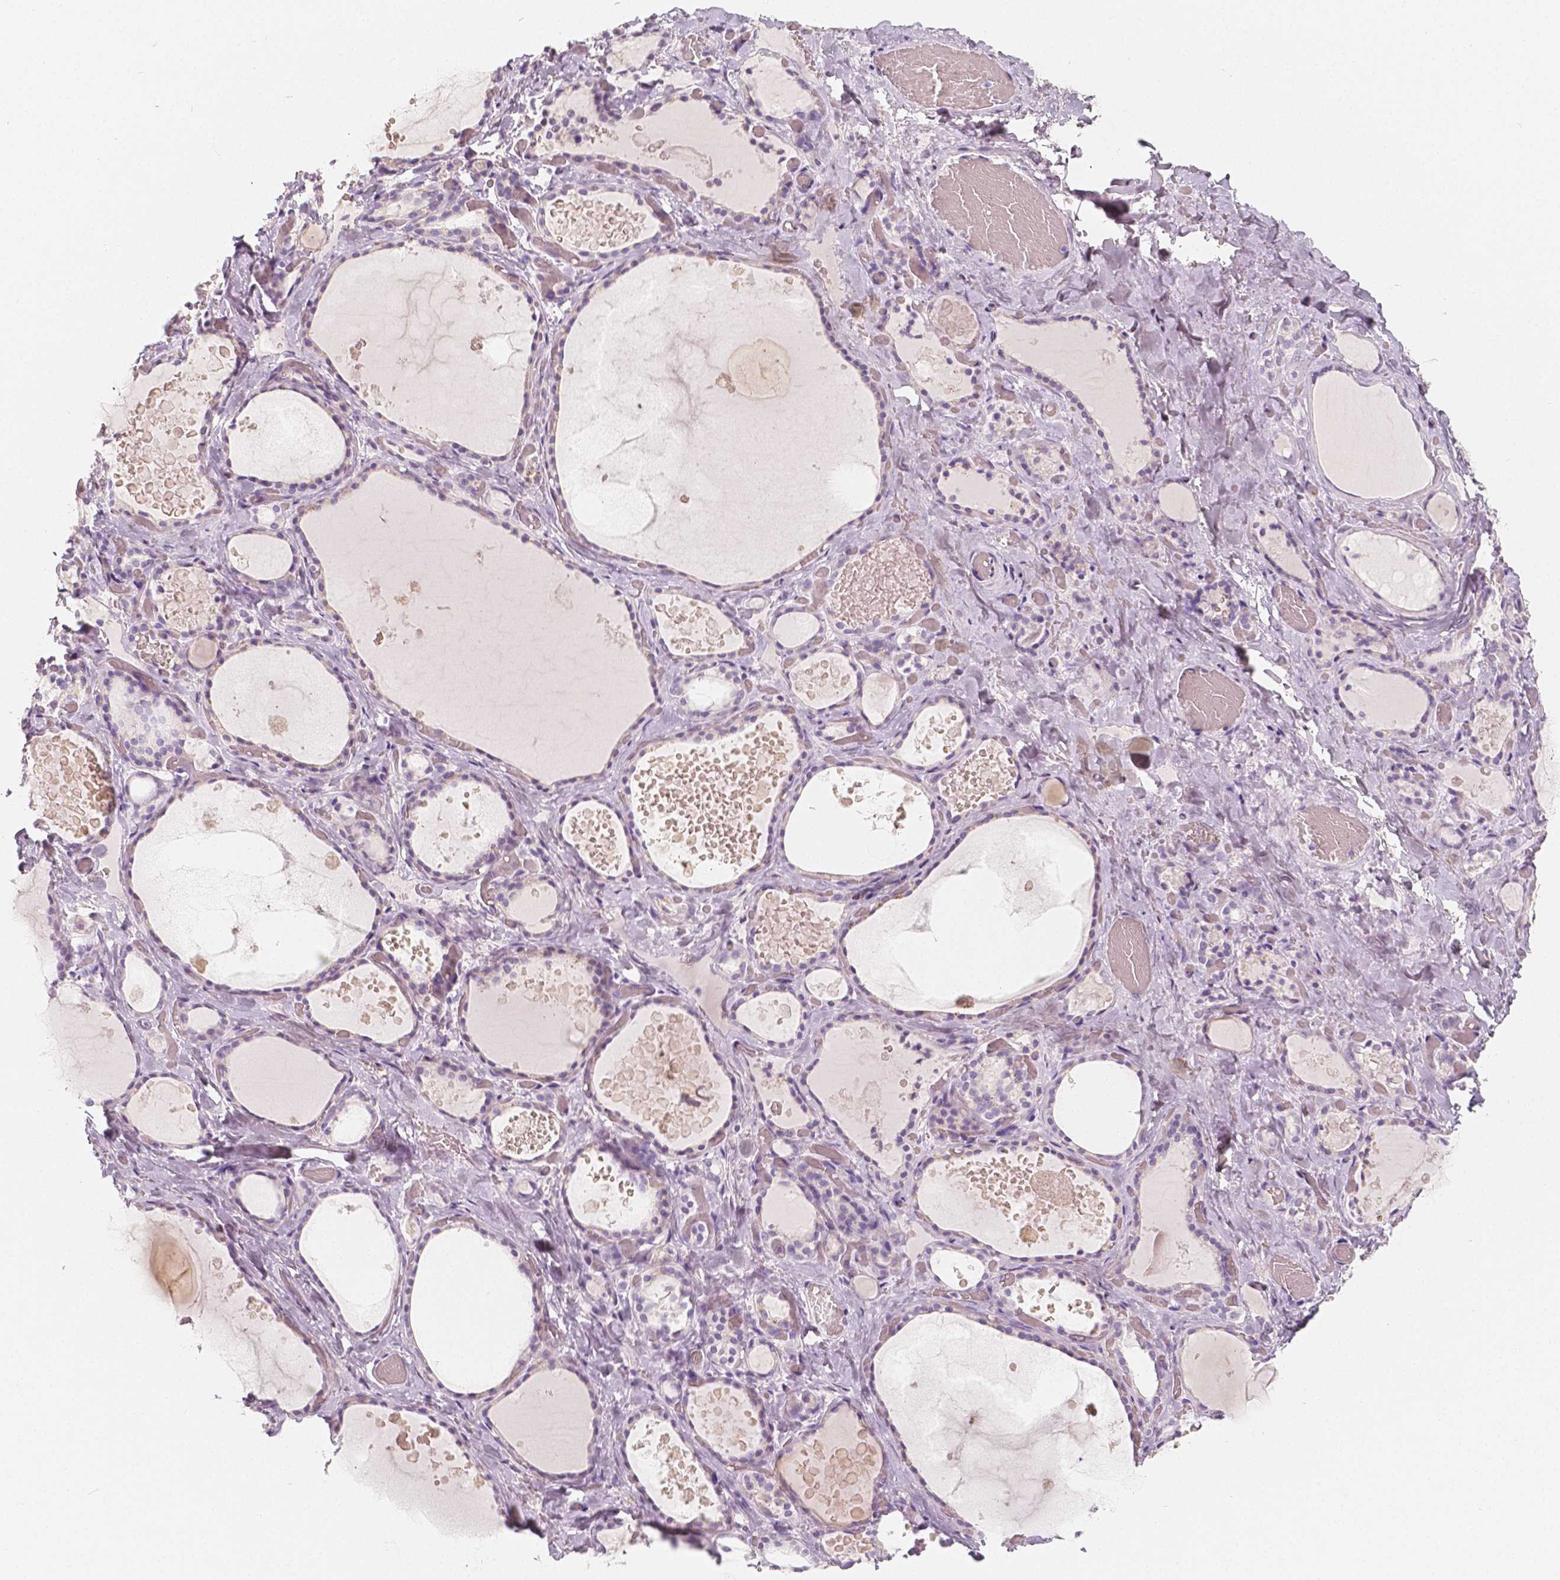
{"staining": {"intensity": "negative", "quantity": "none", "location": "none"}, "tissue": "thyroid gland", "cell_type": "Glandular cells", "image_type": "normal", "snomed": [{"axis": "morphology", "description": "Normal tissue, NOS"}, {"axis": "topography", "description": "Thyroid gland"}], "caption": "This is a photomicrograph of IHC staining of unremarkable thyroid gland, which shows no staining in glandular cells. The staining was performed using DAB to visualize the protein expression in brown, while the nuclei were stained in blue with hematoxylin (Magnification: 20x).", "gene": "NECAB2", "patient": {"sex": "female", "age": 56}}